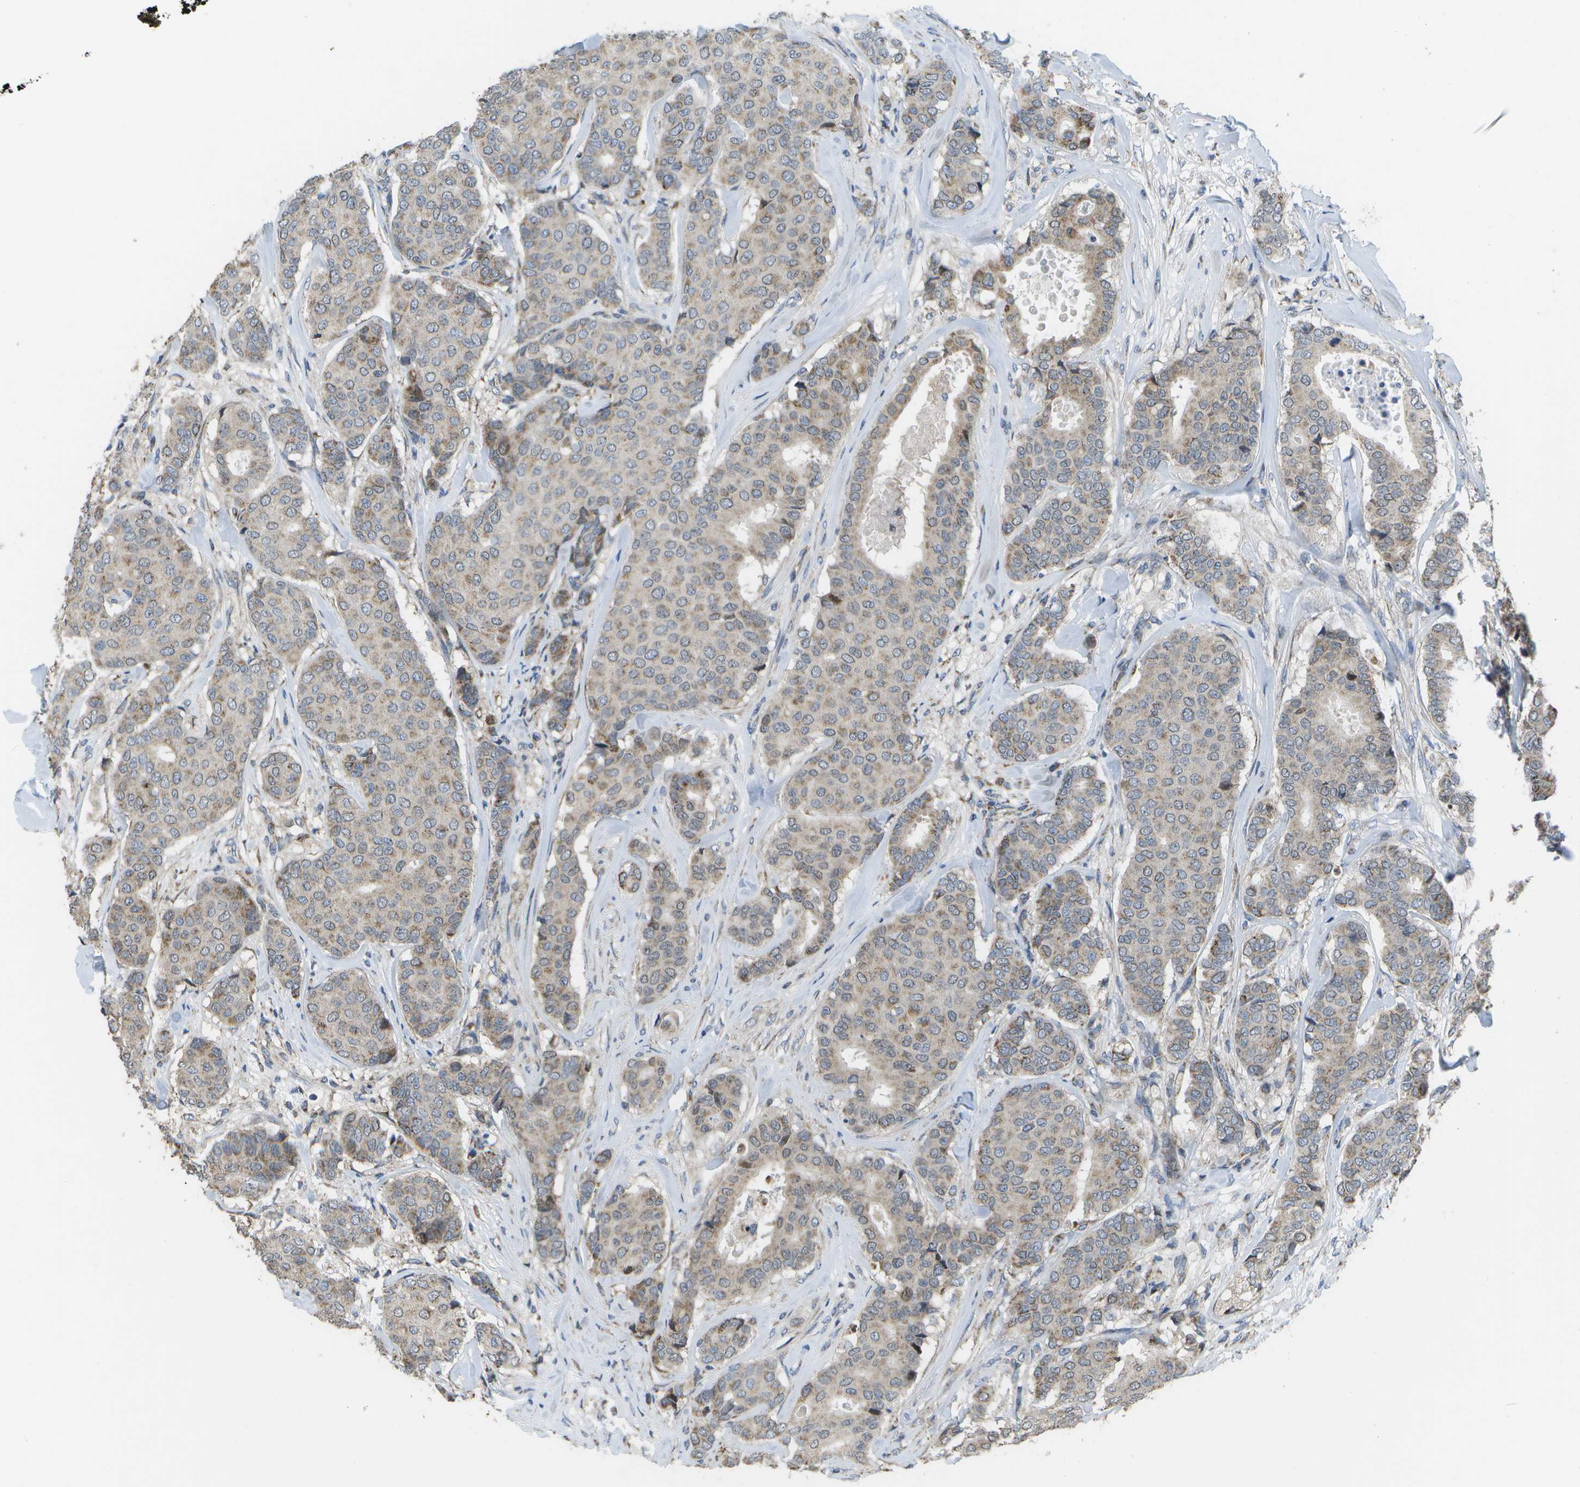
{"staining": {"intensity": "weak", "quantity": "25%-75%", "location": "cytoplasmic/membranous"}, "tissue": "breast cancer", "cell_type": "Tumor cells", "image_type": "cancer", "snomed": [{"axis": "morphology", "description": "Duct carcinoma"}, {"axis": "topography", "description": "Breast"}], "caption": "High-power microscopy captured an immunohistochemistry (IHC) photomicrograph of breast intraductal carcinoma, revealing weak cytoplasmic/membranous expression in about 25%-75% of tumor cells.", "gene": "HADHA", "patient": {"sex": "female", "age": 75}}